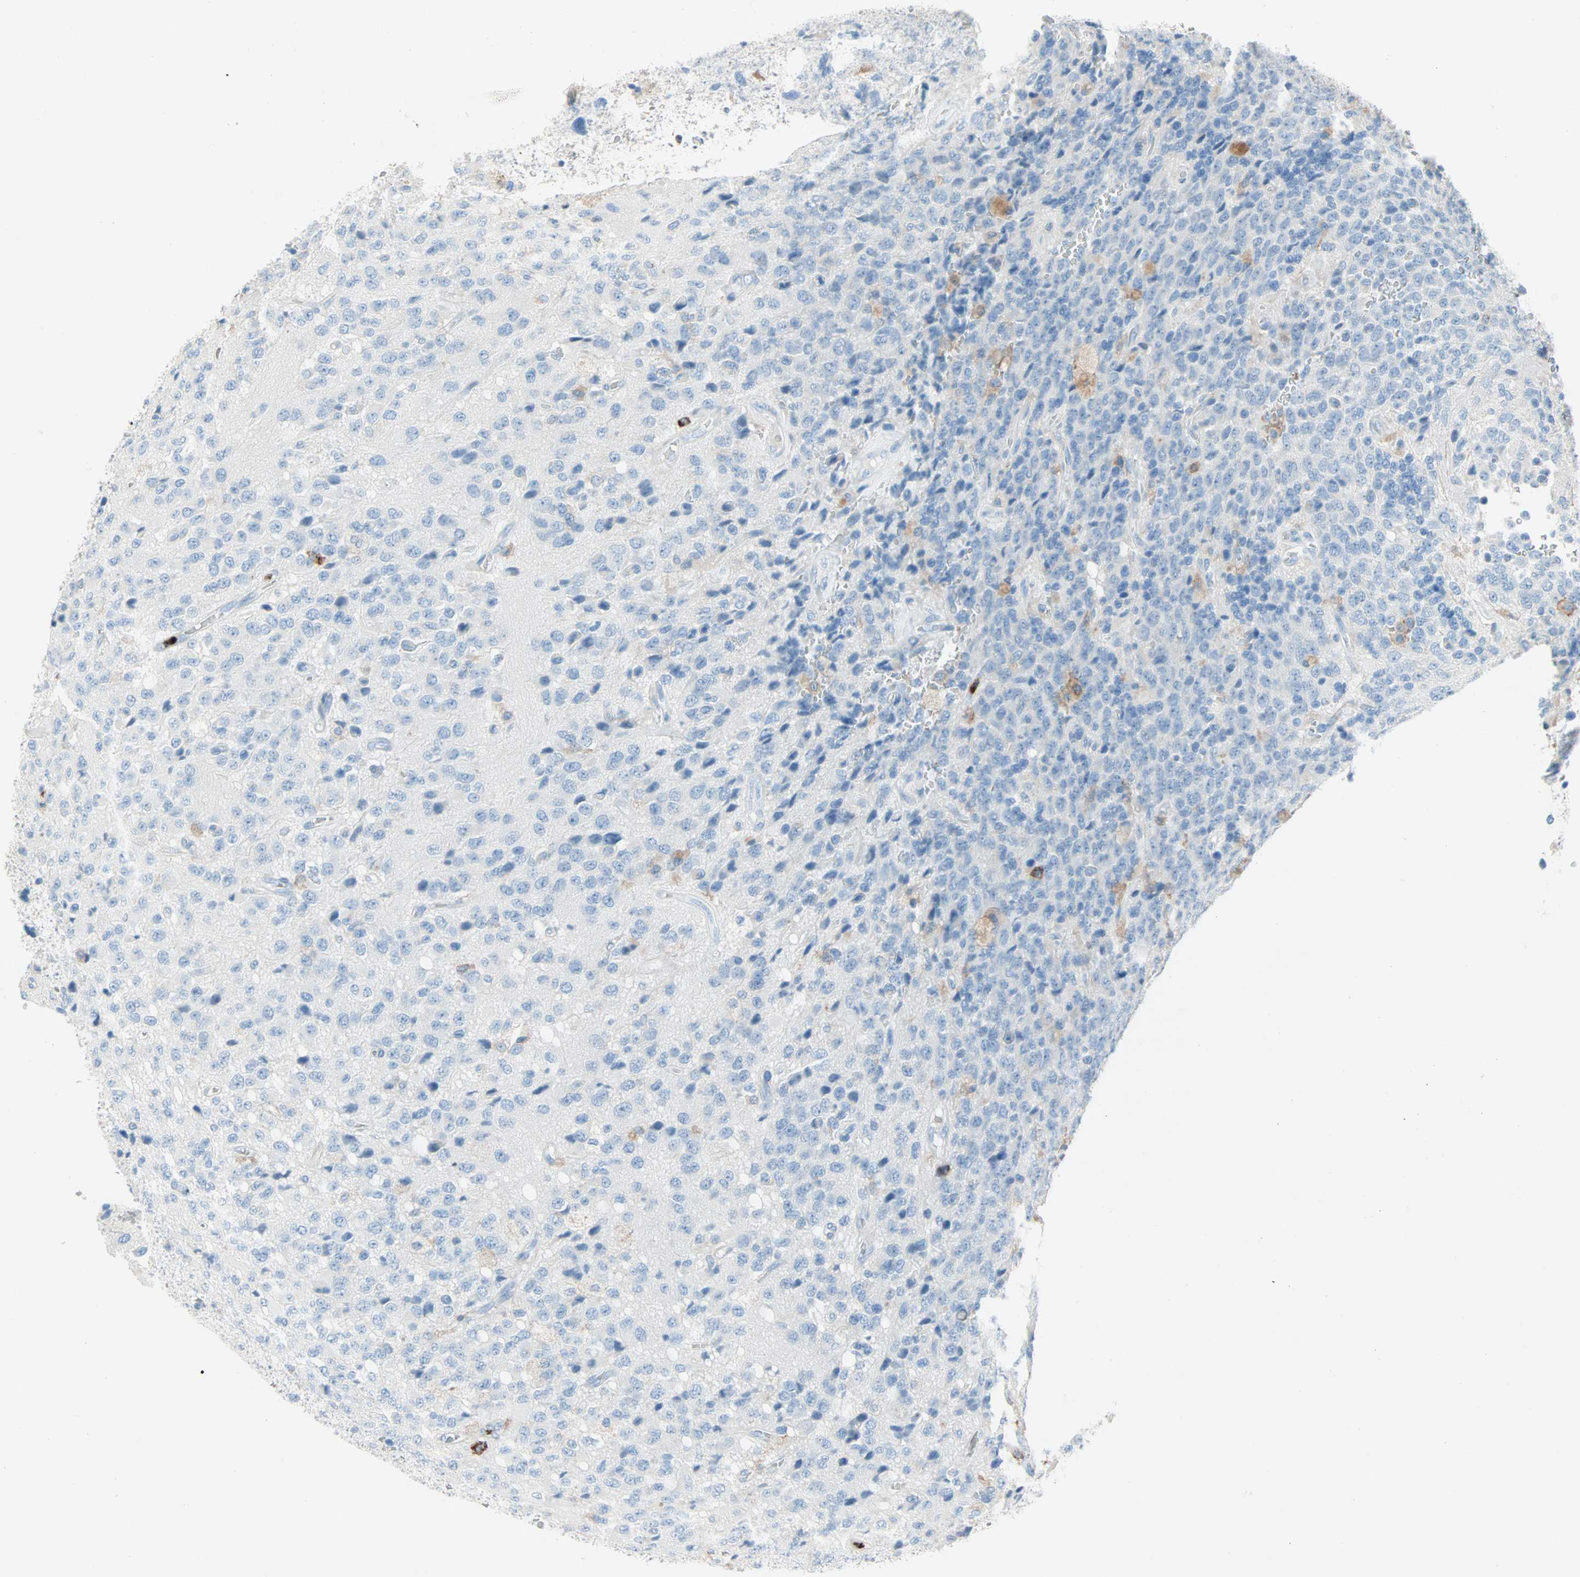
{"staining": {"intensity": "negative", "quantity": "none", "location": "none"}, "tissue": "glioma", "cell_type": "Tumor cells", "image_type": "cancer", "snomed": [{"axis": "morphology", "description": "Glioma, malignant, High grade"}, {"axis": "topography", "description": "pancreas cauda"}], "caption": "Glioma was stained to show a protein in brown. There is no significant staining in tumor cells.", "gene": "CLEC4A", "patient": {"sex": "male", "age": 60}}